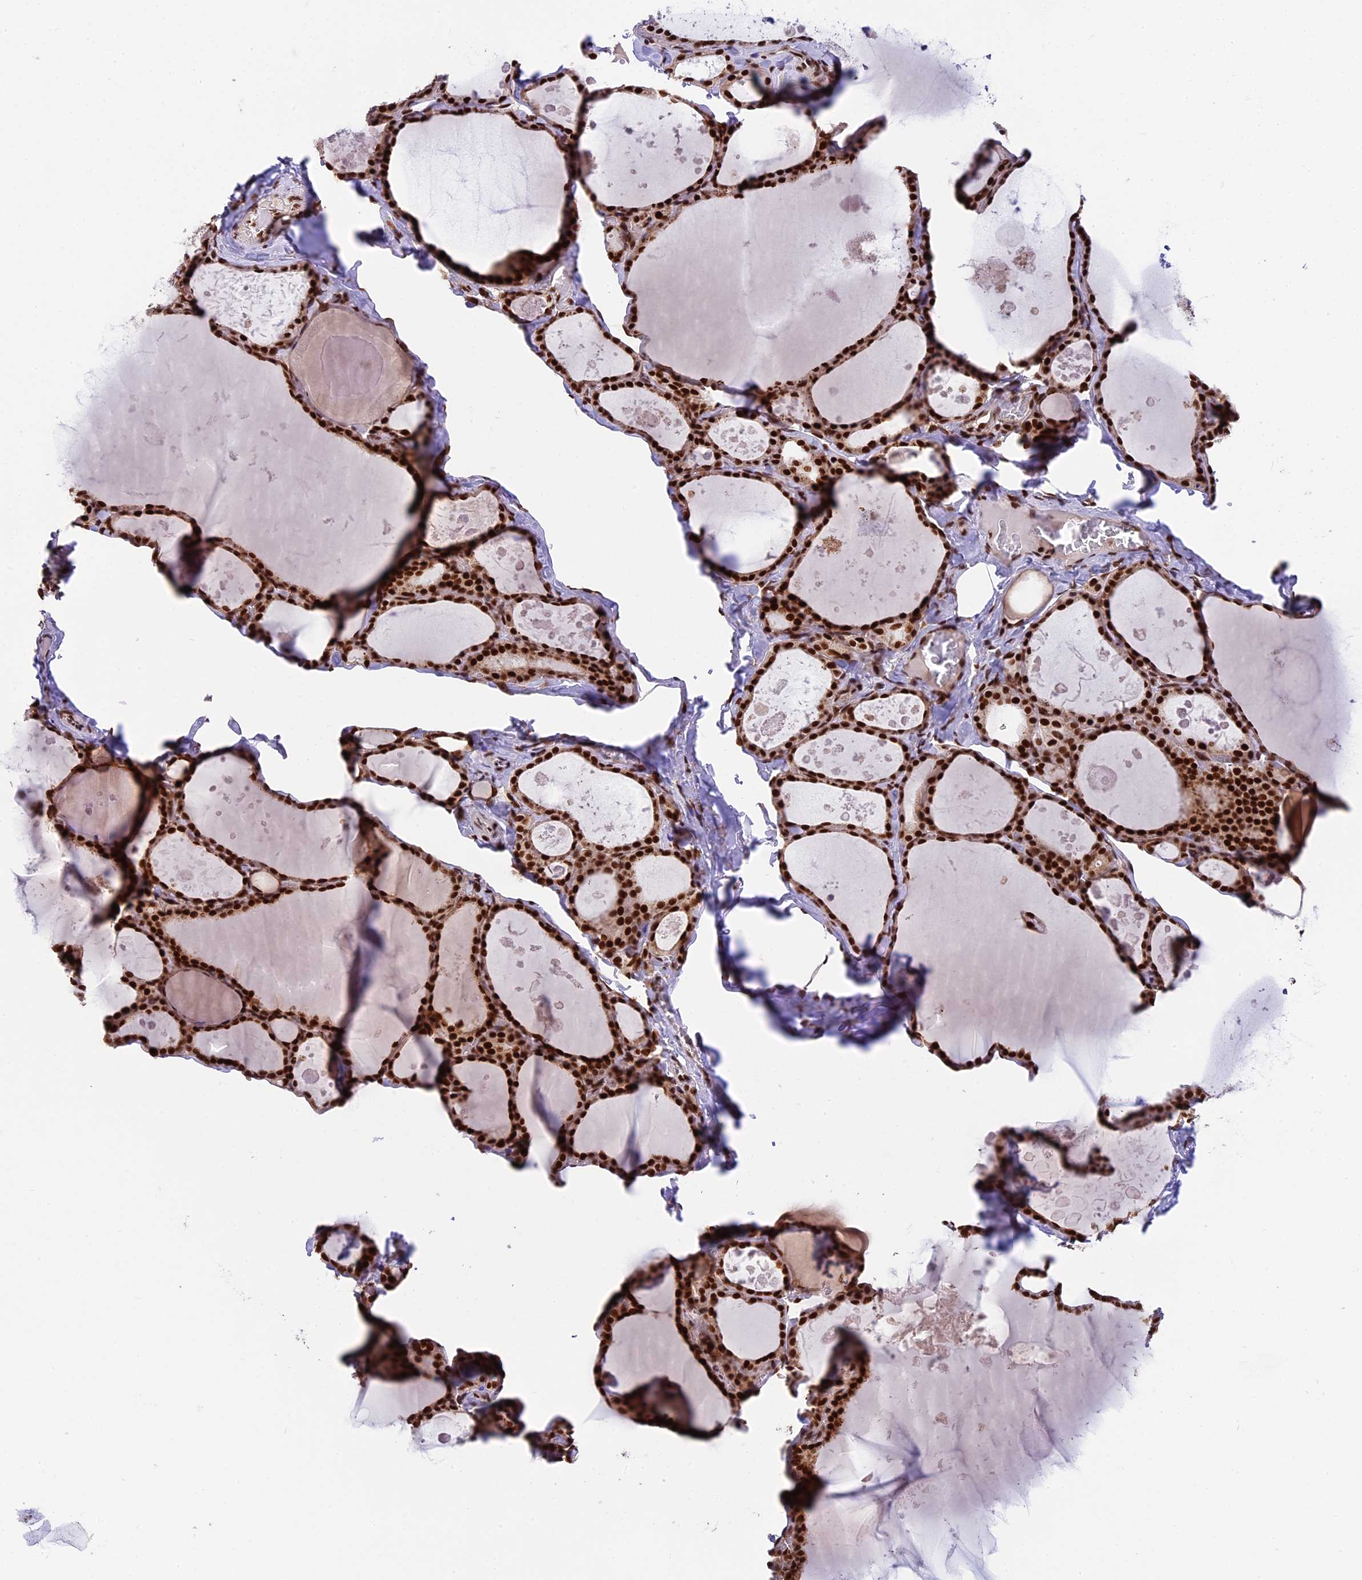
{"staining": {"intensity": "strong", "quantity": ">75%", "location": "nuclear"}, "tissue": "thyroid gland", "cell_type": "Glandular cells", "image_type": "normal", "snomed": [{"axis": "morphology", "description": "Normal tissue, NOS"}, {"axis": "topography", "description": "Thyroid gland"}], "caption": "Thyroid gland stained with IHC exhibits strong nuclear expression in approximately >75% of glandular cells.", "gene": "RAMACL", "patient": {"sex": "male", "age": 56}}